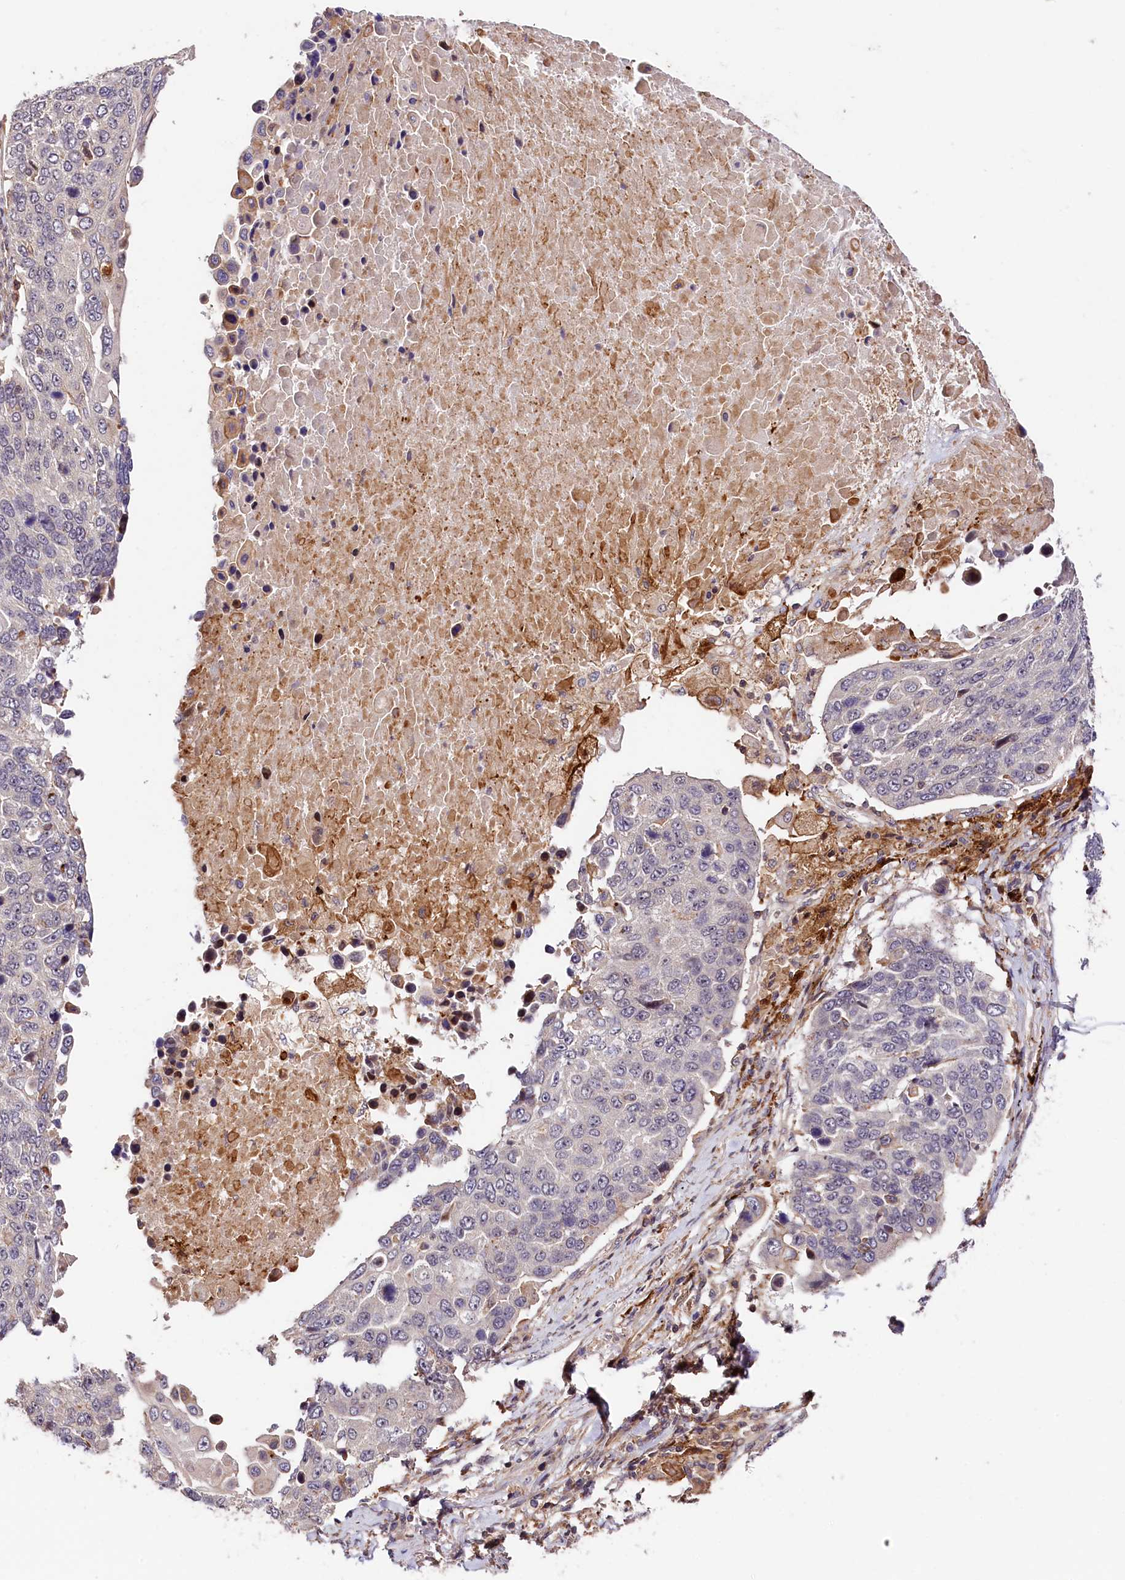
{"staining": {"intensity": "negative", "quantity": "none", "location": "none"}, "tissue": "lung cancer", "cell_type": "Tumor cells", "image_type": "cancer", "snomed": [{"axis": "morphology", "description": "Squamous cell carcinoma, NOS"}, {"axis": "topography", "description": "Lung"}], "caption": "High power microscopy histopathology image of an immunohistochemistry (IHC) image of lung squamous cell carcinoma, revealing no significant expression in tumor cells.", "gene": "CACNA1H", "patient": {"sex": "male", "age": 66}}